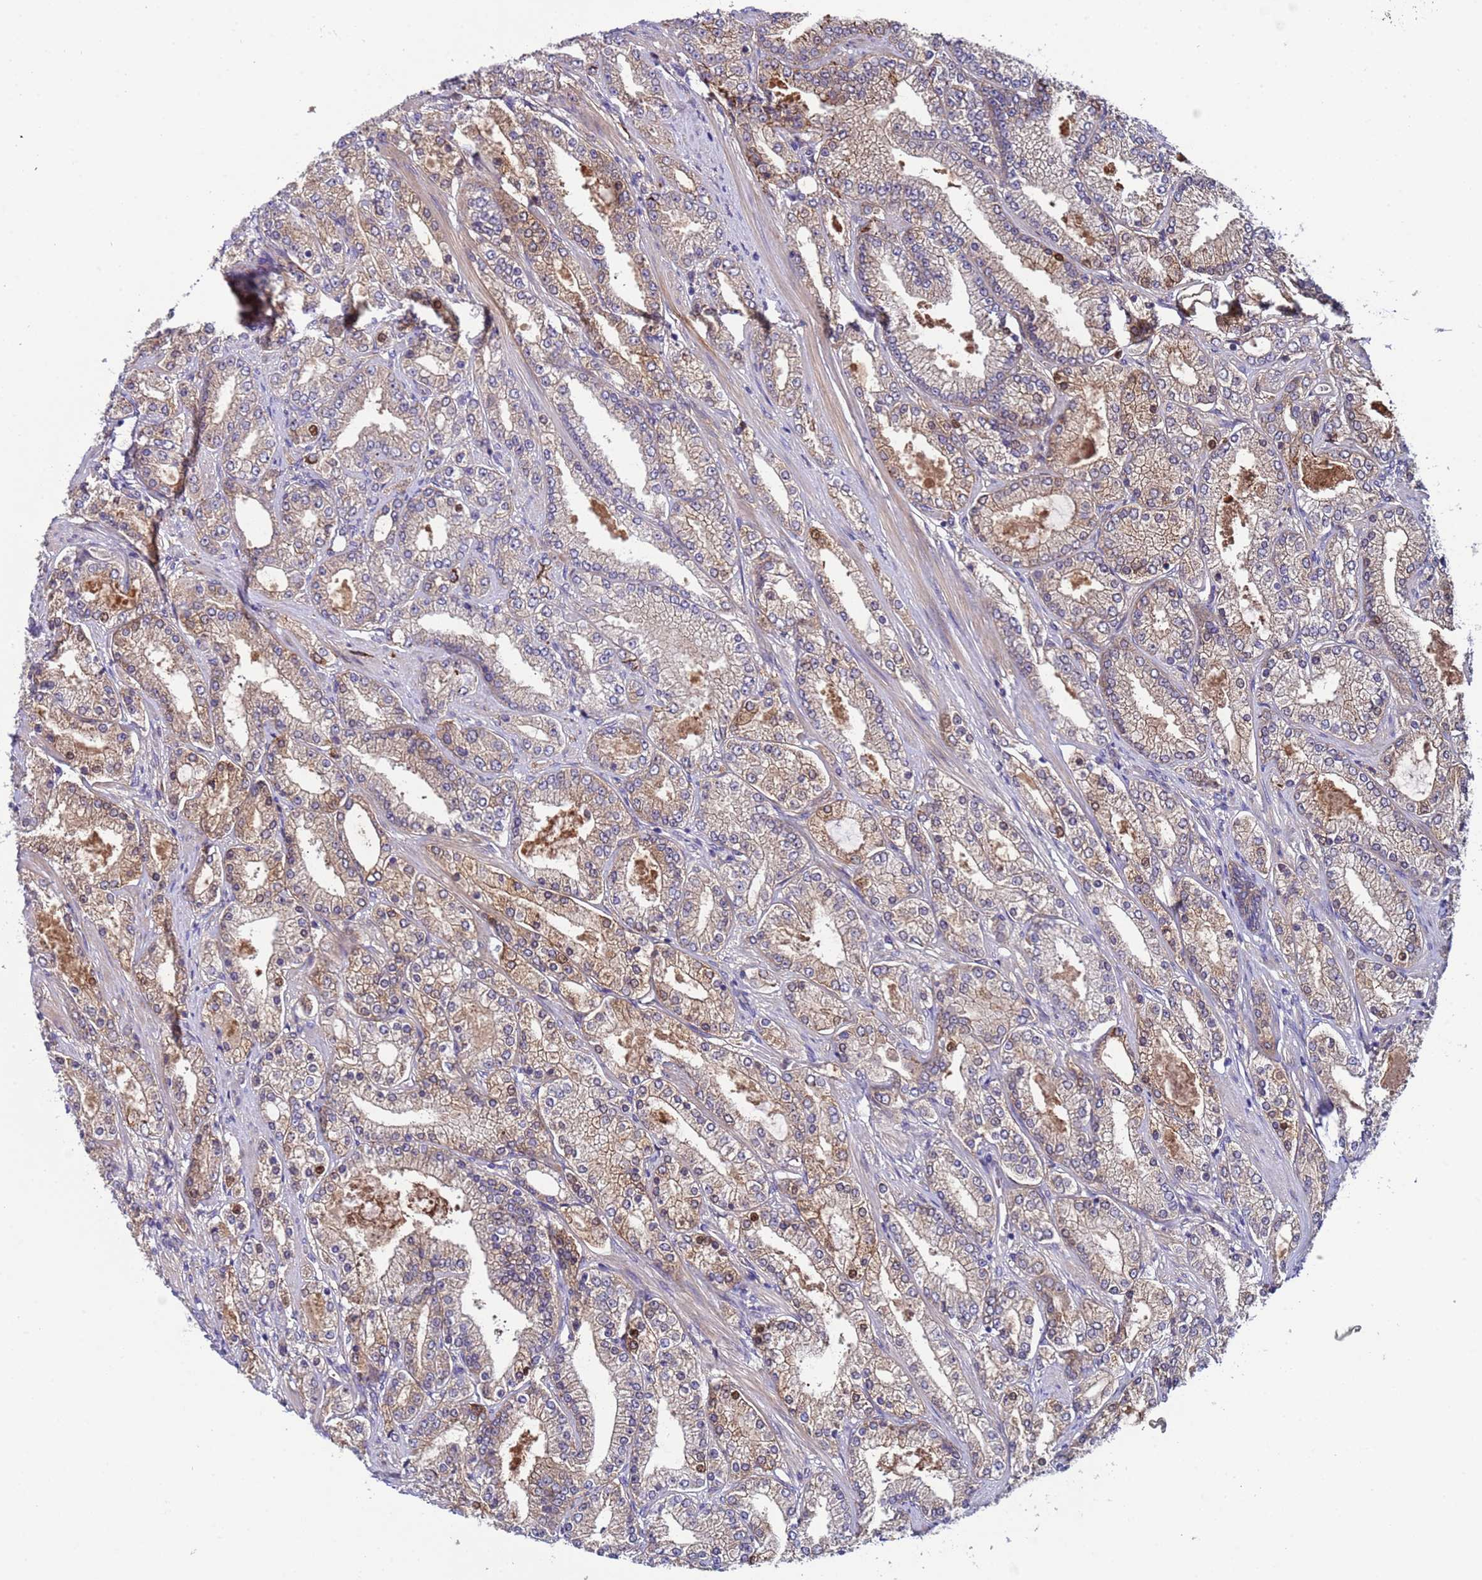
{"staining": {"intensity": "weak", "quantity": "25%-75%", "location": "cytoplasmic/membranous"}, "tissue": "prostate cancer", "cell_type": "Tumor cells", "image_type": "cancer", "snomed": [{"axis": "morphology", "description": "Adenocarcinoma, High grade"}, {"axis": "topography", "description": "Prostate"}], "caption": "Protein positivity by IHC exhibits weak cytoplasmic/membranous positivity in about 25%-75% of tumor cells in prostate cancer (high-grade adenocarcinoma).", "gene": "PAQR7", "patient": {"sex": "male", "age": 68}}